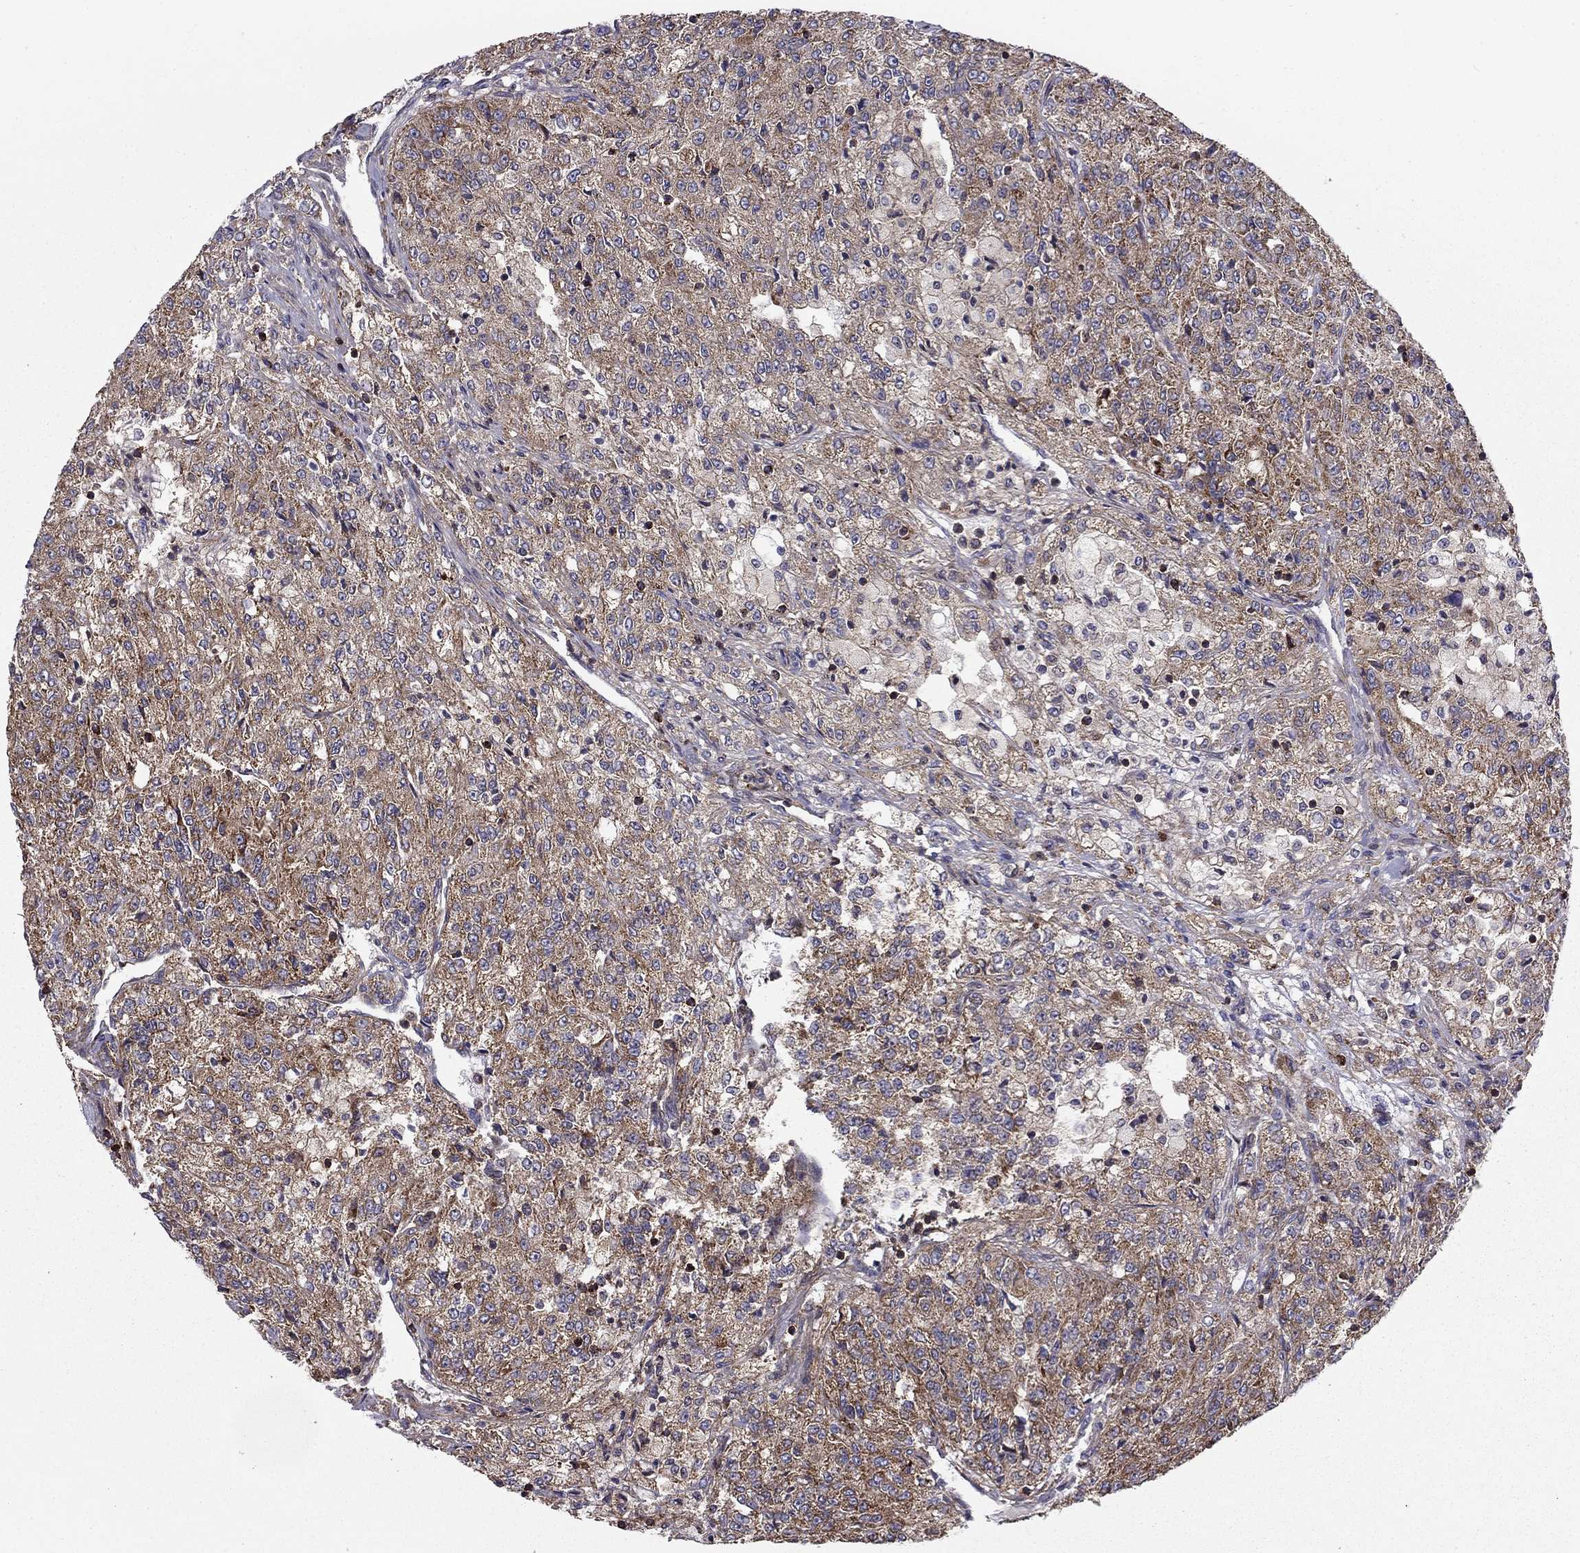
{"staining": {"intensity": "moderate", "quantity": "<25%", "location": "cytoplasmic/membranous"}, "tissue": "renal cancer", "cell_type": "Tumor cells", "image_type": "cancer", "snomed": [{"axis": "morphology", "description": "Adenocarcinoma, NOS"}, {"axis": "topography", "description": "Kidney"}], "caption": "Immunohistochemical staining of renal cancer (adenocarcinoma) shows low levels of moderate cytoplasmic/membranous protein expression in about <25% of tumor cells.", "gene": "ALG6", "patient": {"sex": "female", "age": 63}}